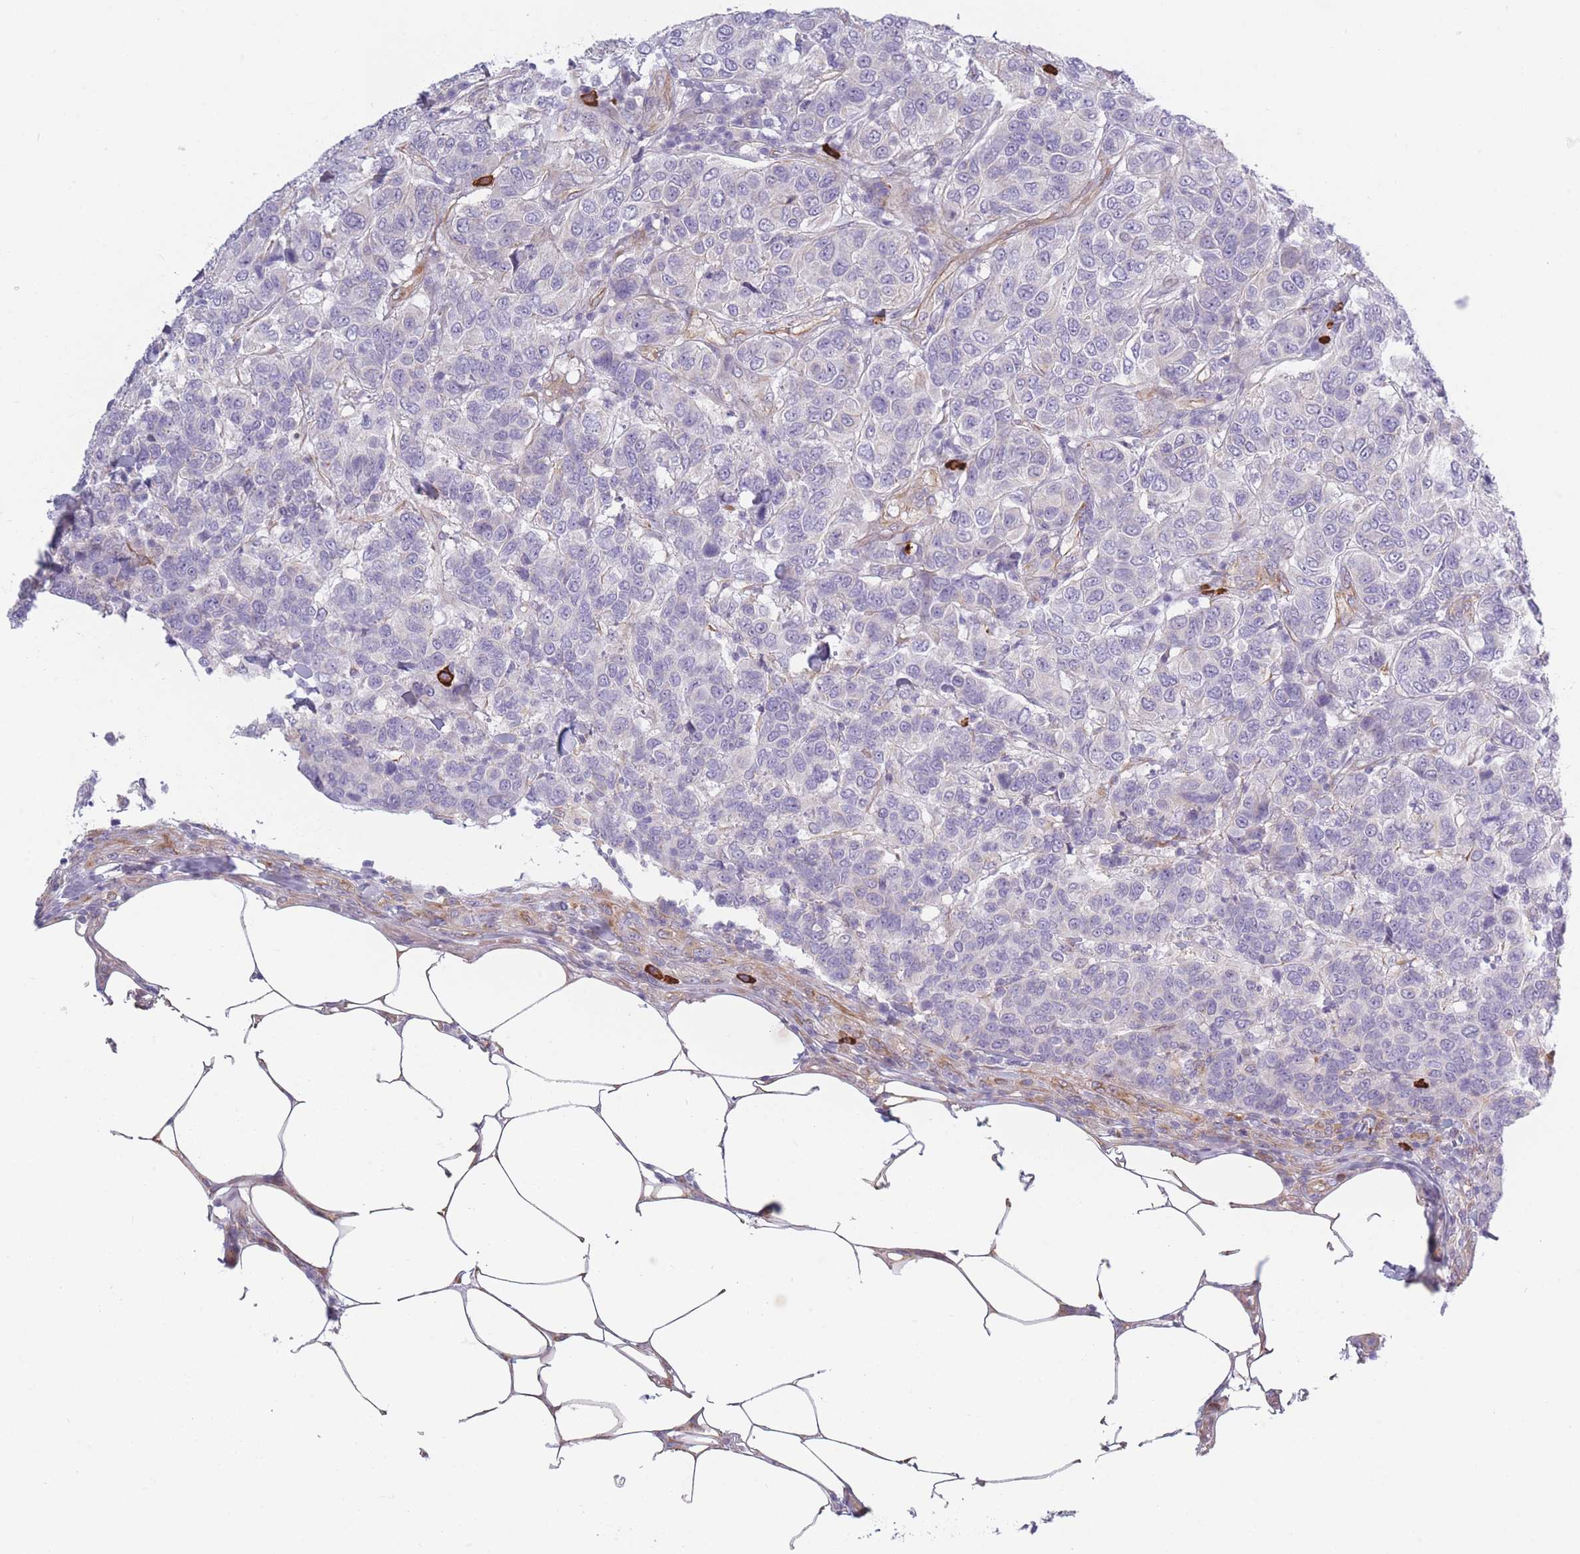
{"staining": {"intensity": "negative", "quantity": "none", "location": "none"}, "tissue": "breast cancer", "cell_type": "Tumor cells", "image_type": "cancer", "snomed": [{"axis": "morphology", "description": "Duct carcinoma"}, {"axis": "topography", "description": "Breast"}], "caption": "Immunohistochemistry (IHC) image of neoplastic tissue: human breast cancer (invasive ductal carcinoma) stained with DAB (3,3'-diaminobenzidine) exhibits no significant protein expression in tumor cells.", "gene": "PLEKHG2", "patient": {"sex": "female", "age": 55}}